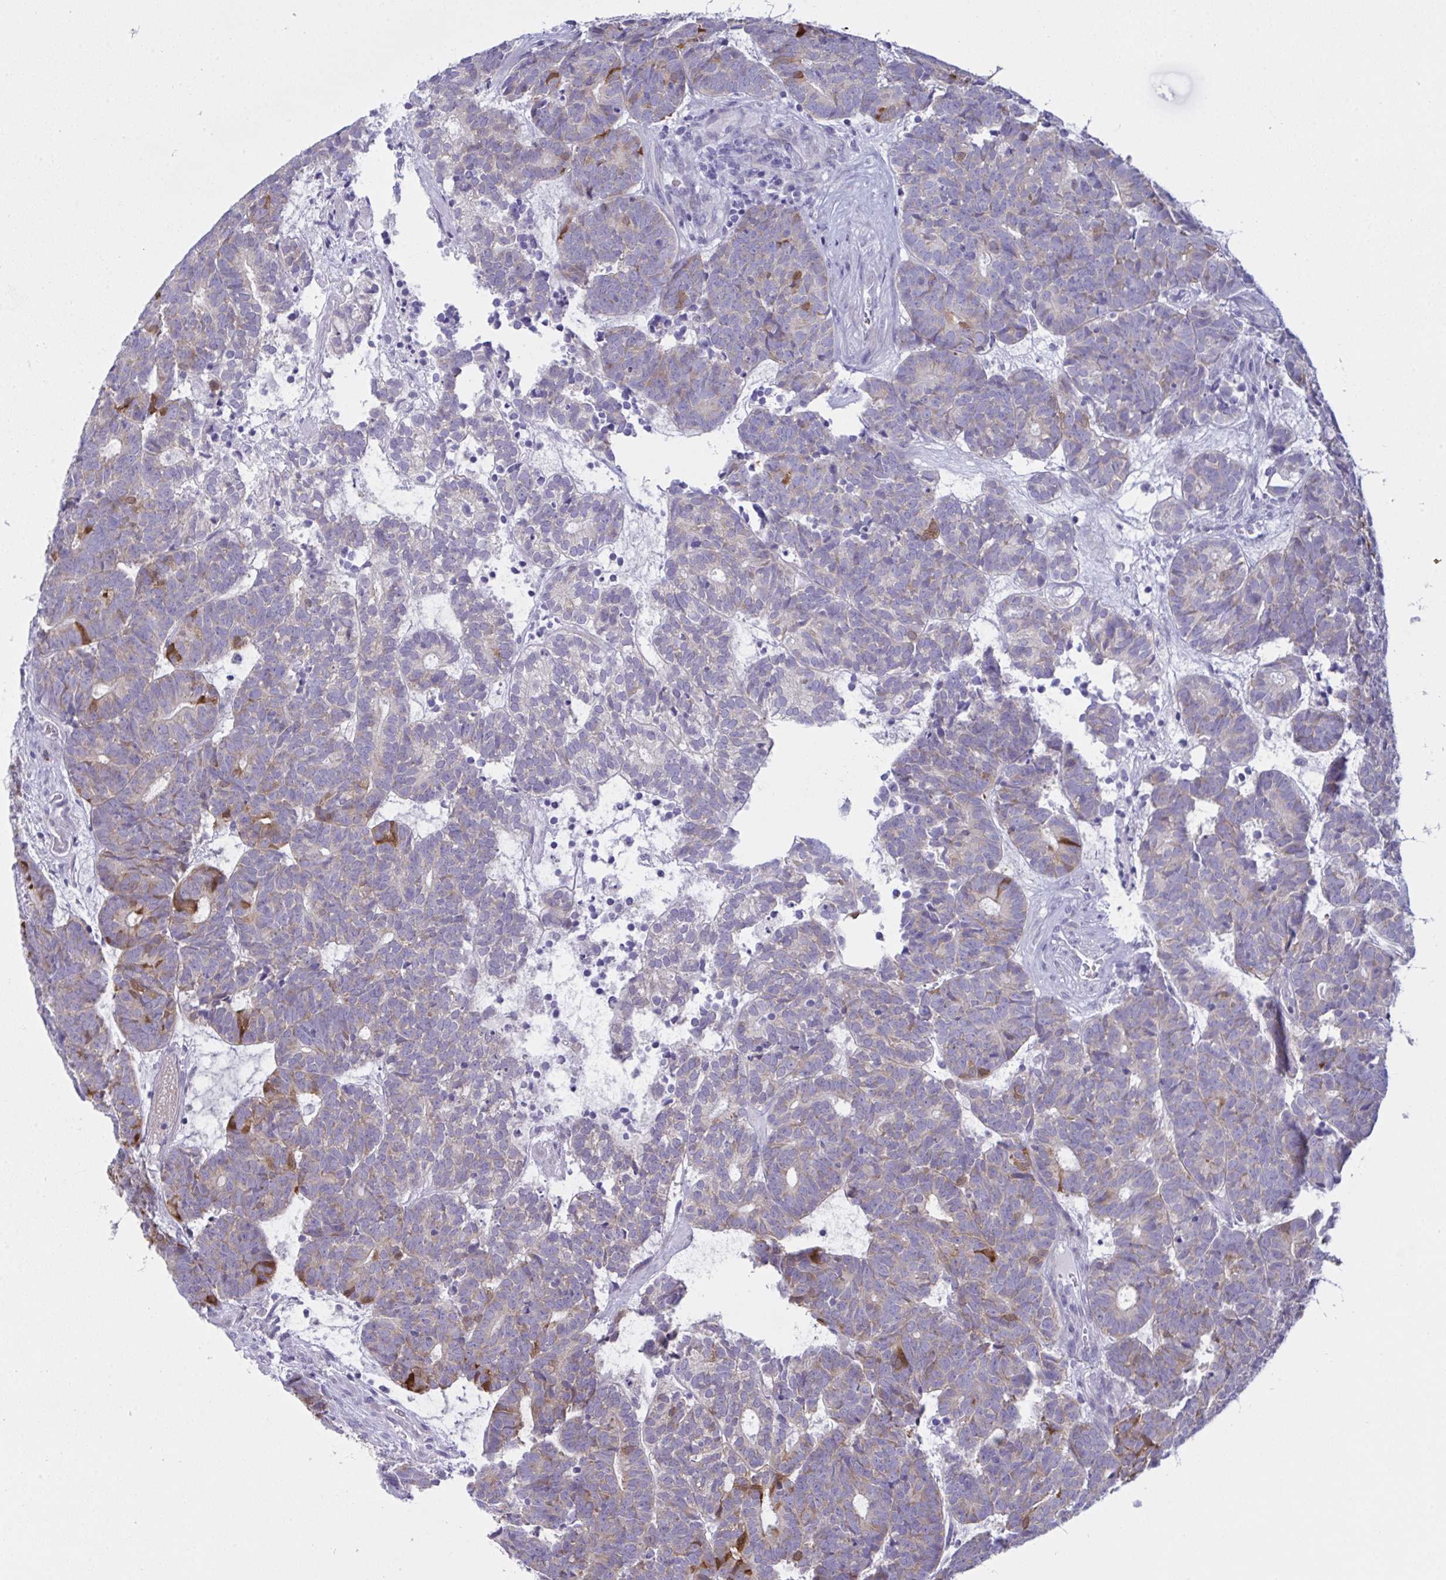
{"staining": {"intensity": "moderate", "quantity": "25%-75%", "location": "cytoplasmic/membranous"}, "tissue": "head and neck cancer", "cell_type": "Tumor cells", "image_type": "cancer", "snomed": [{"axis": "morphology", "description": "Adenocarcinoma, NOS"}, {"axis": "topography", "description": "Head-Neck"}], "caption": "Immunohistochemistry image of neoplastic tissue: head and neck cancer stained using immunohistochemistry exhibits medium levels of moderate protein expression localized specifically in the cytoplasmic/membranous of tumor cells, appearing as a cytoplasmic/membranous brown color.", "gene": "ZNF684", "patient": {"sex": "female", "age": 81}}